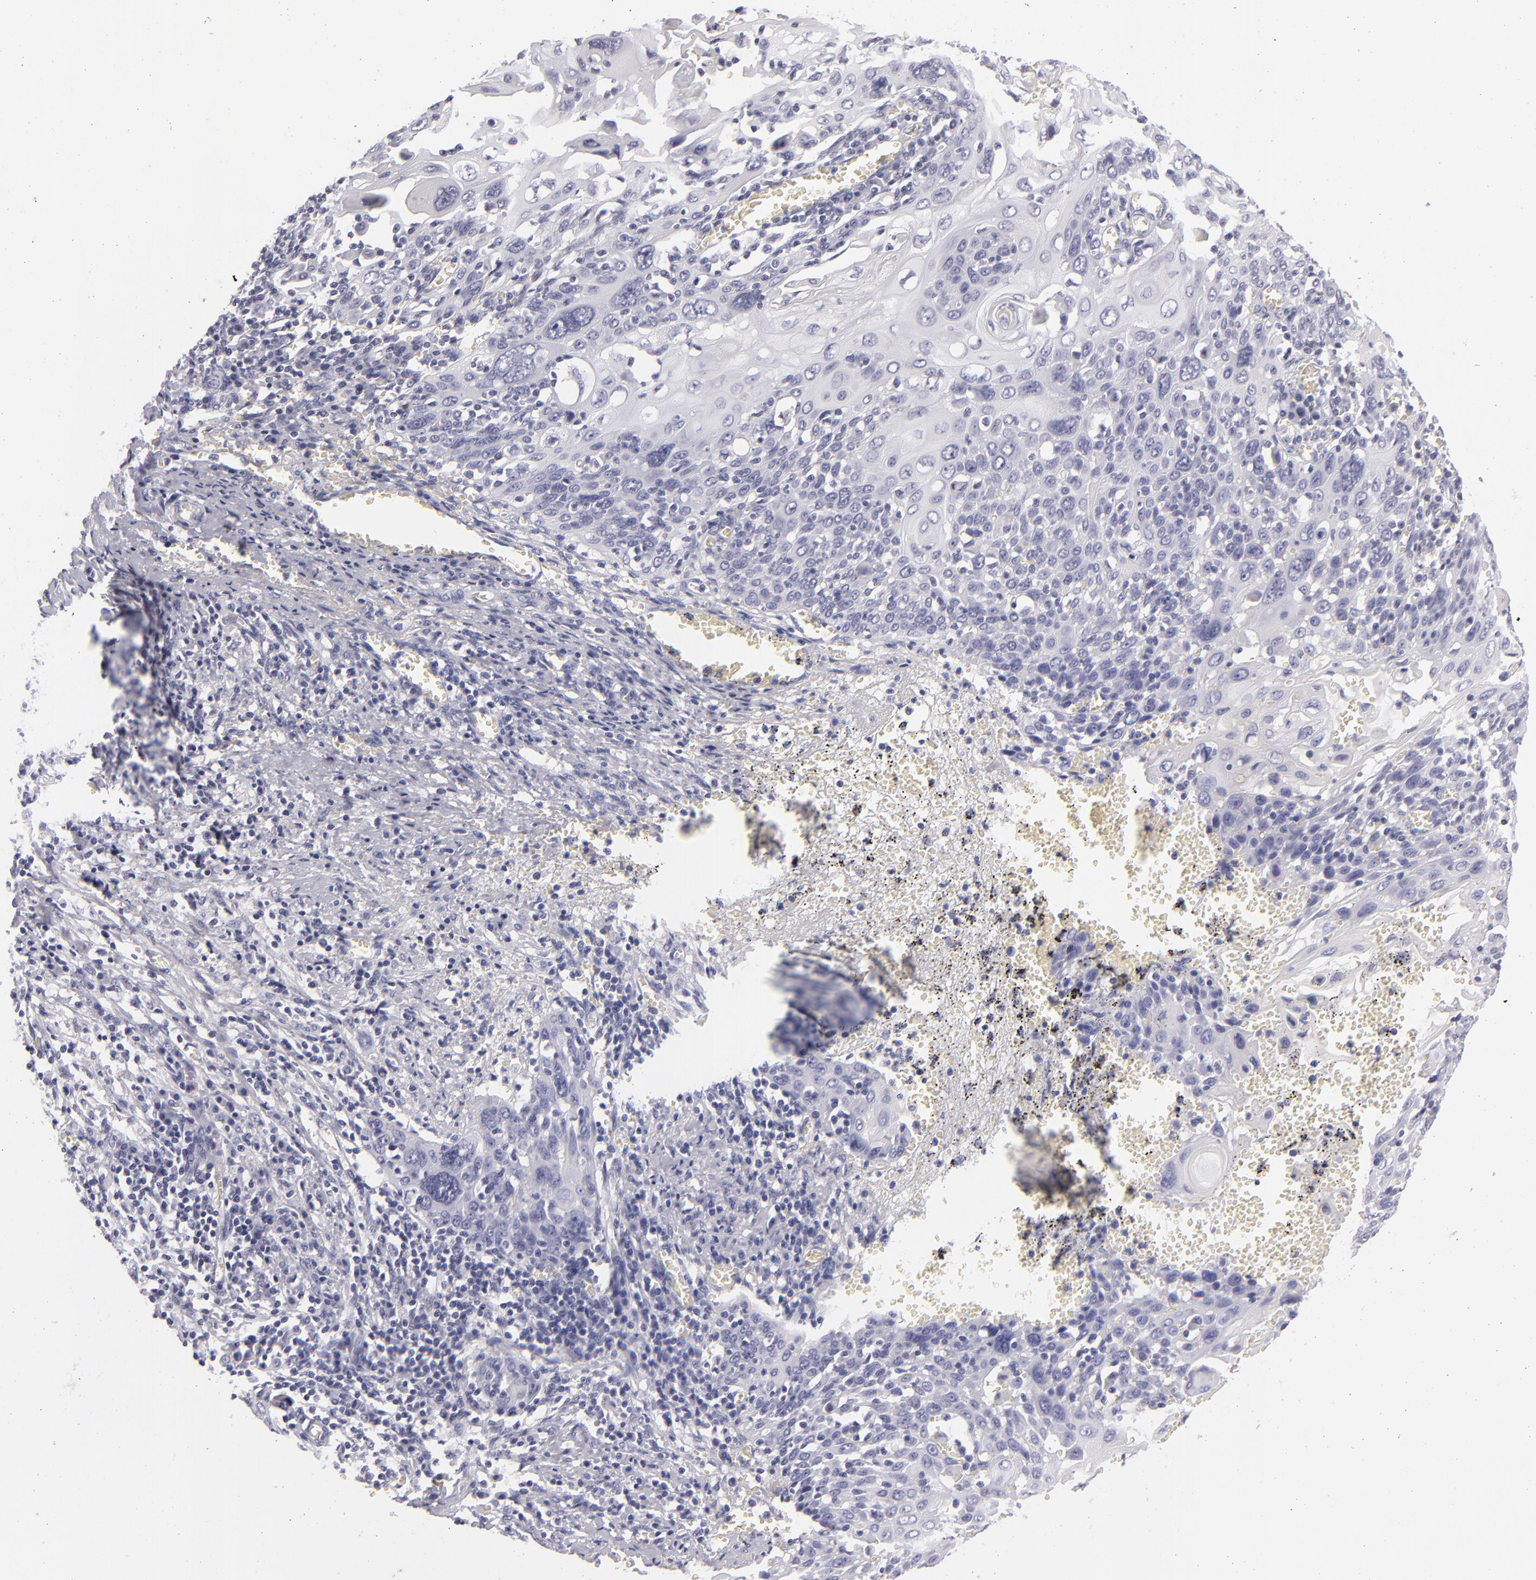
{"staining": {"intensity": "negative", "quantity": "none", "location": "none"}, "tissue": "cervical cancer", "cell_type": "Tumor cells", "image_type": "cancer", "snomed": [{"axis": "morphology", "description": "Squamous cell carcinoma, NOS"}, {"axis": "topography", "description": "Cervix"}], "caption": "Tumor cells show no significant protein positivity in cervical cancer (squamous cell carcinoma). (Brightfield microscopy of DAB (3,3'-diaminobenzidine) immunohistochemistry at high magnification).", "gene": "VIL1", "patient": {"sex": "female", "age": 54}}